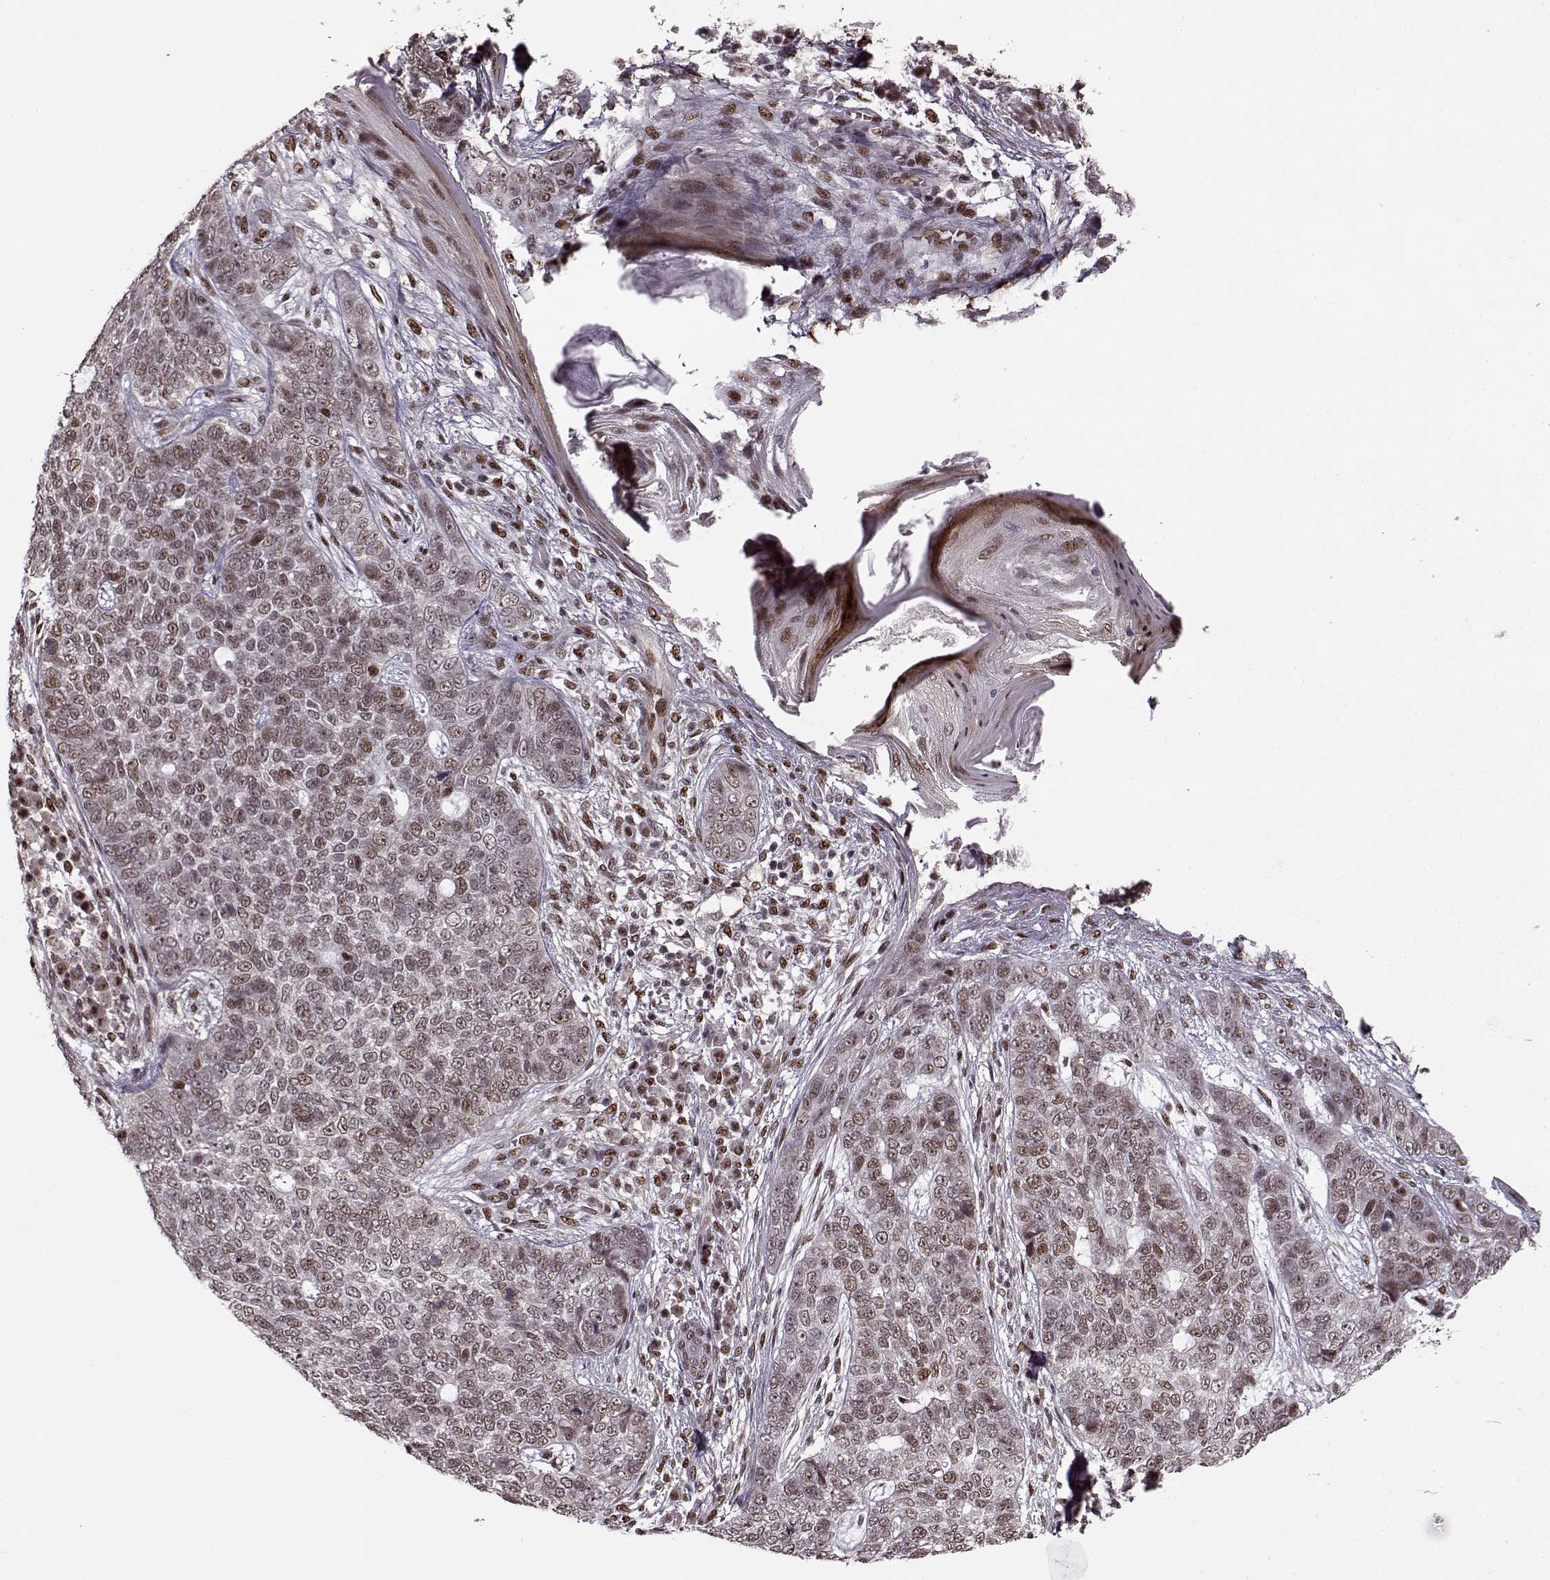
{"staining": {"intensity": "weak", "quantity": ">75%", "location": "nuclear"}, "tissue": "skin cancer", "cell_type": "Tumor cells", "image_type": "cancer", "snomed": [{"axis": "morphology", "description": "Basal cell carcinoma"}, {"axis": "topography", "description": "Skin"}], "caption": "Immunohistochemical staining of skin basal cell carcinoma displays low levels of weak nuclear expression in about >75% of tumor cells.", "gene": "FTO", "patient": {"sex": "female", "age": 69}}